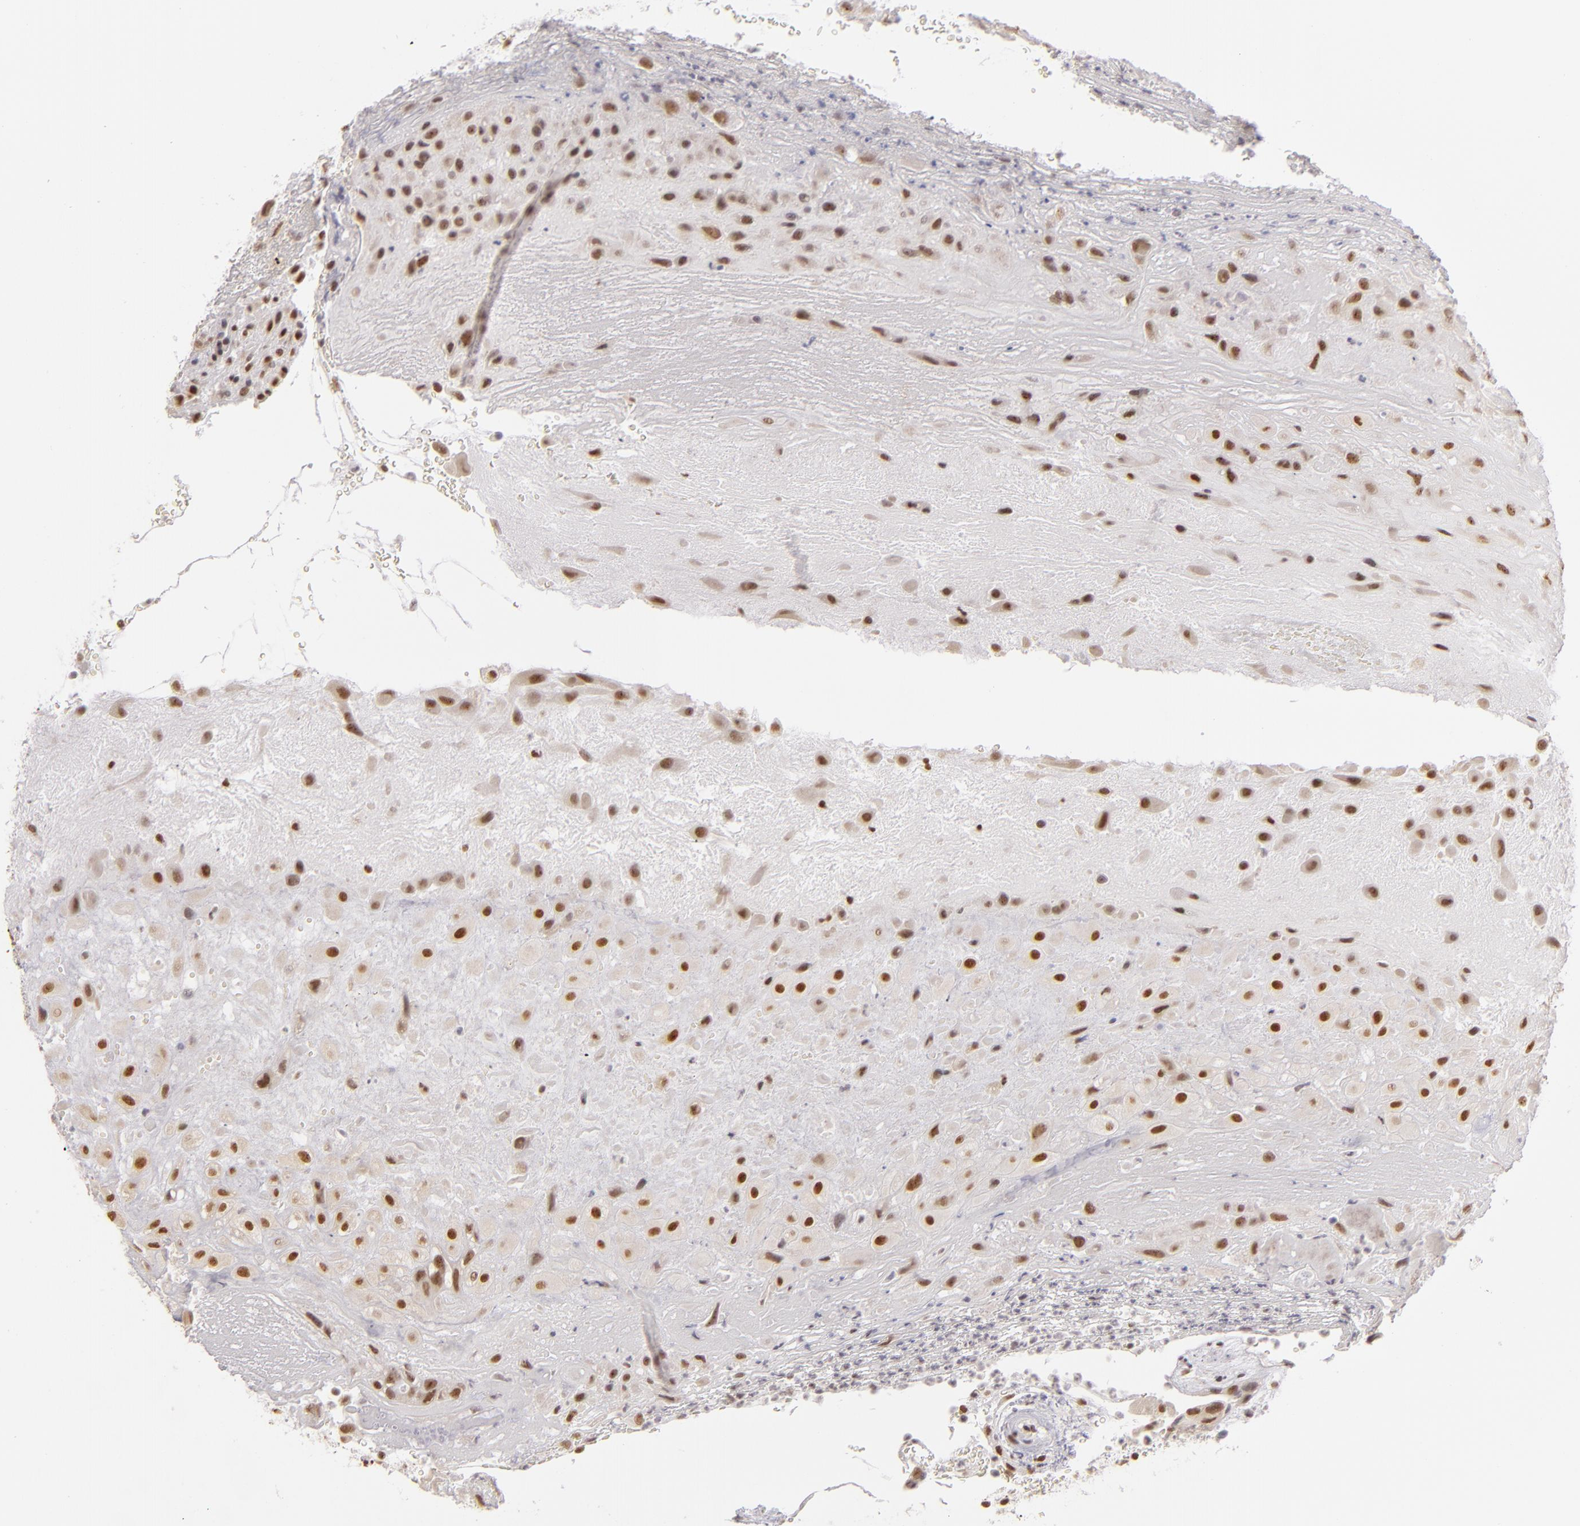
{"staining": {"intensity": "moderate", "quantity": ">75%", "location": "nuclear"}, "tissue": "placenta", "cell_type": "Decidual cells", "image_type": "normal", "snomed": [{"axis": "morphology", "description": "Normal tissue, NOS"}, {"axis": "topography", "description": "Placenta"}], "caption": "Immunohistochemistry histopathology image of normal placenta: placenta stained using immunohistochemistry (IHC) shows medium levels of moderate protein expression localized specifically in the nuclear of decidual cells, appearing as a nuclear brown color.", "gene": "DAXX", "patient": {"sex": "female", "age": 19}}